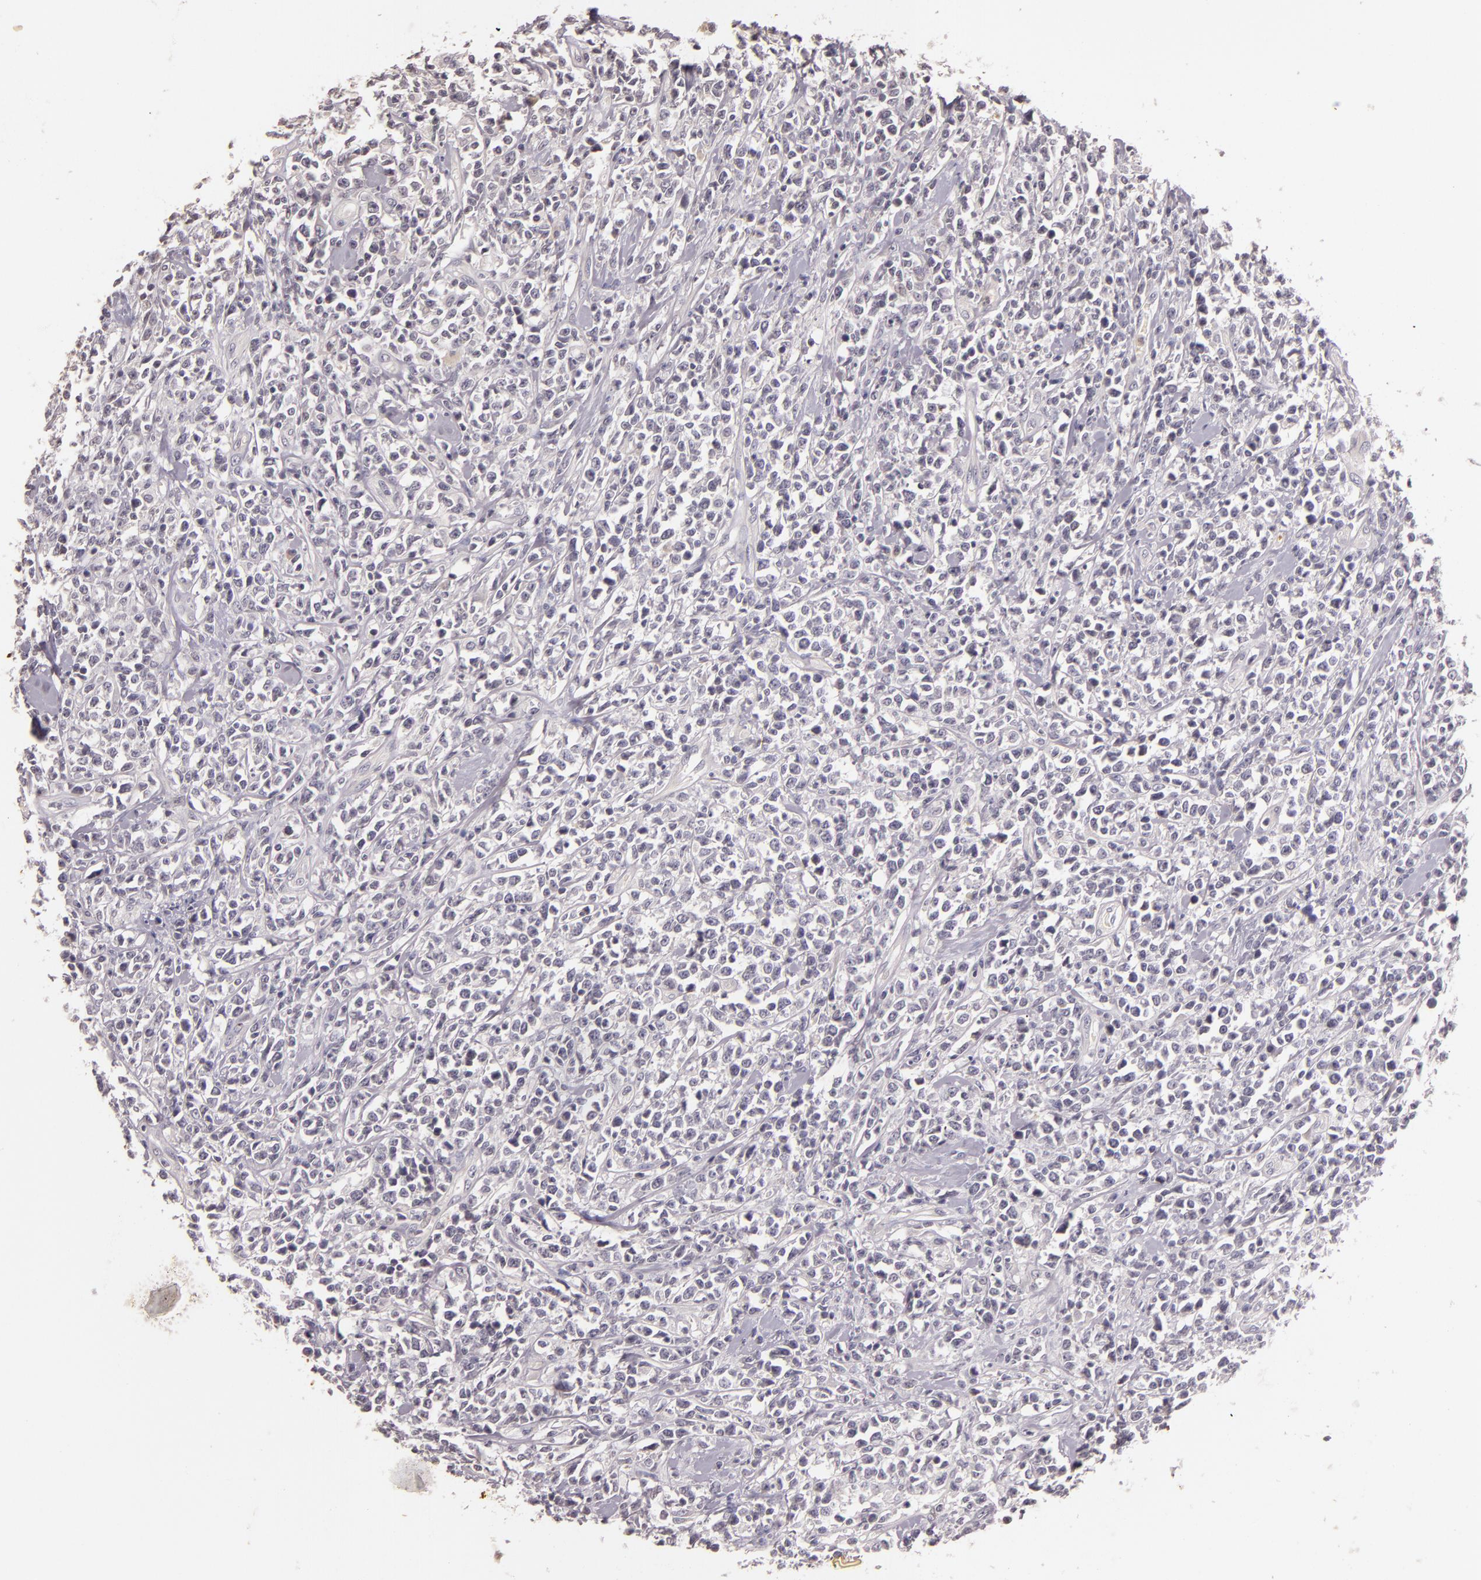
{"staining": {"intensity": "negative", "quantity": "none", "location": "none"}, "tissue": "lymphoma", "cell_type": "Tumor cells", "image_type": "cancer", "snomed": [{"axis": "morphology", "description": "Malignant lymphoma, non-Hodgkin's type, High grade"}, {"axis": "topography", "description": "Colon"}], "caption": "Human lymphoma stained for a protein using IHC reveals no expression in tumor cells.", "gene": "TFF1", "patient": {"sex": "male", "age": 82}}